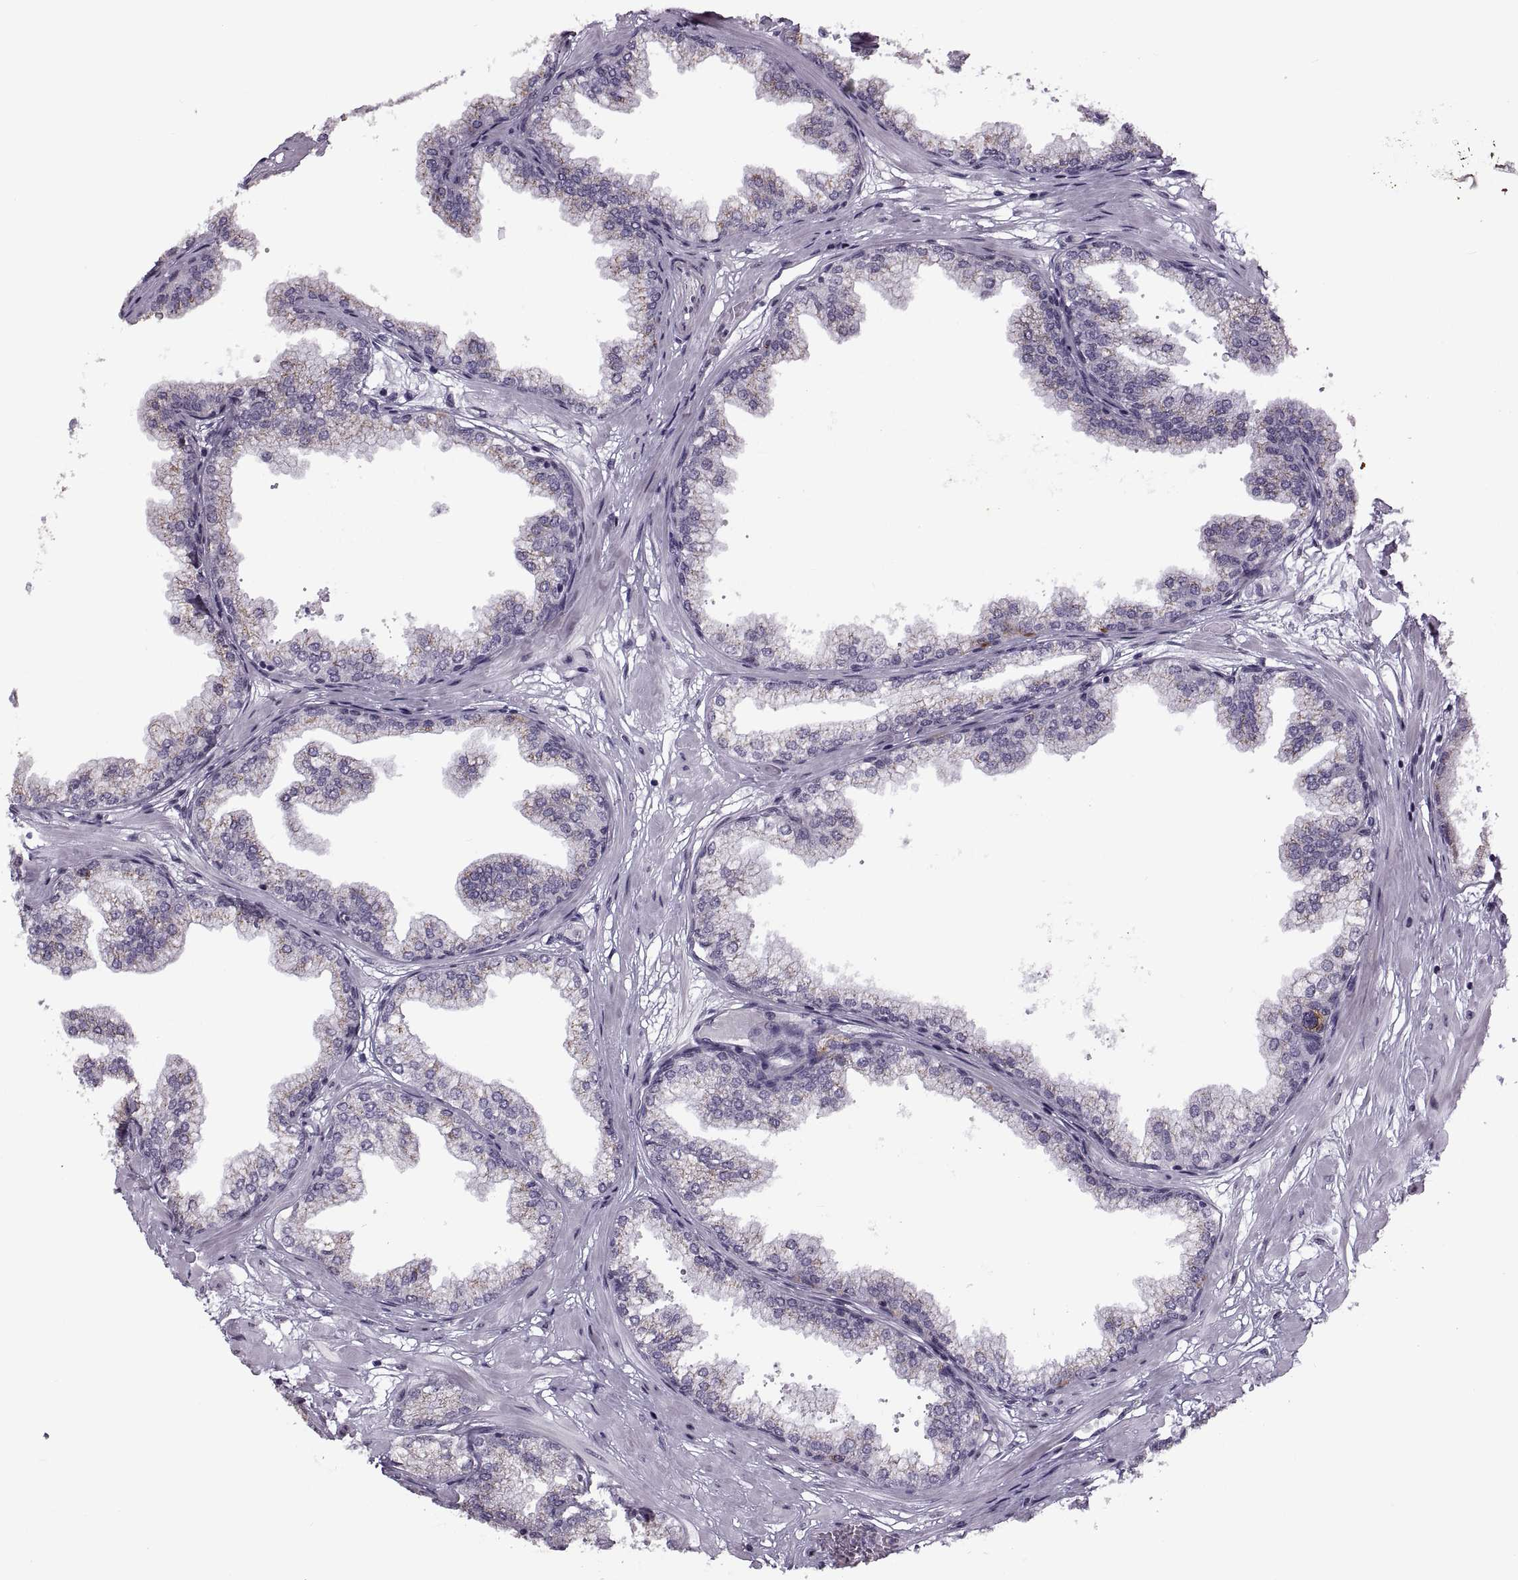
{"staining": {"intensity": "weak", "quantity": "<25%", "location": "cytoplasmic/membranous"}, "tissue": "prostate", "cell_type": "Glandular cells", "image_type": "normal", "snomed": [{"axis": "morphology", "description": "Normal tissue, NOS"}, {"axis": "topography", "description": "Prostate"}], "caption": "Normal prostate was stained to show a protein in brown. There is no significant expression in glandular cells. (Stains: DAB immunohistochemistry with hematoxylin counter stain, Microscopy: brightfield microscopy at high magnification).", "gene": "PRSS37", "patient": {"sex": "male", "age": 37}}